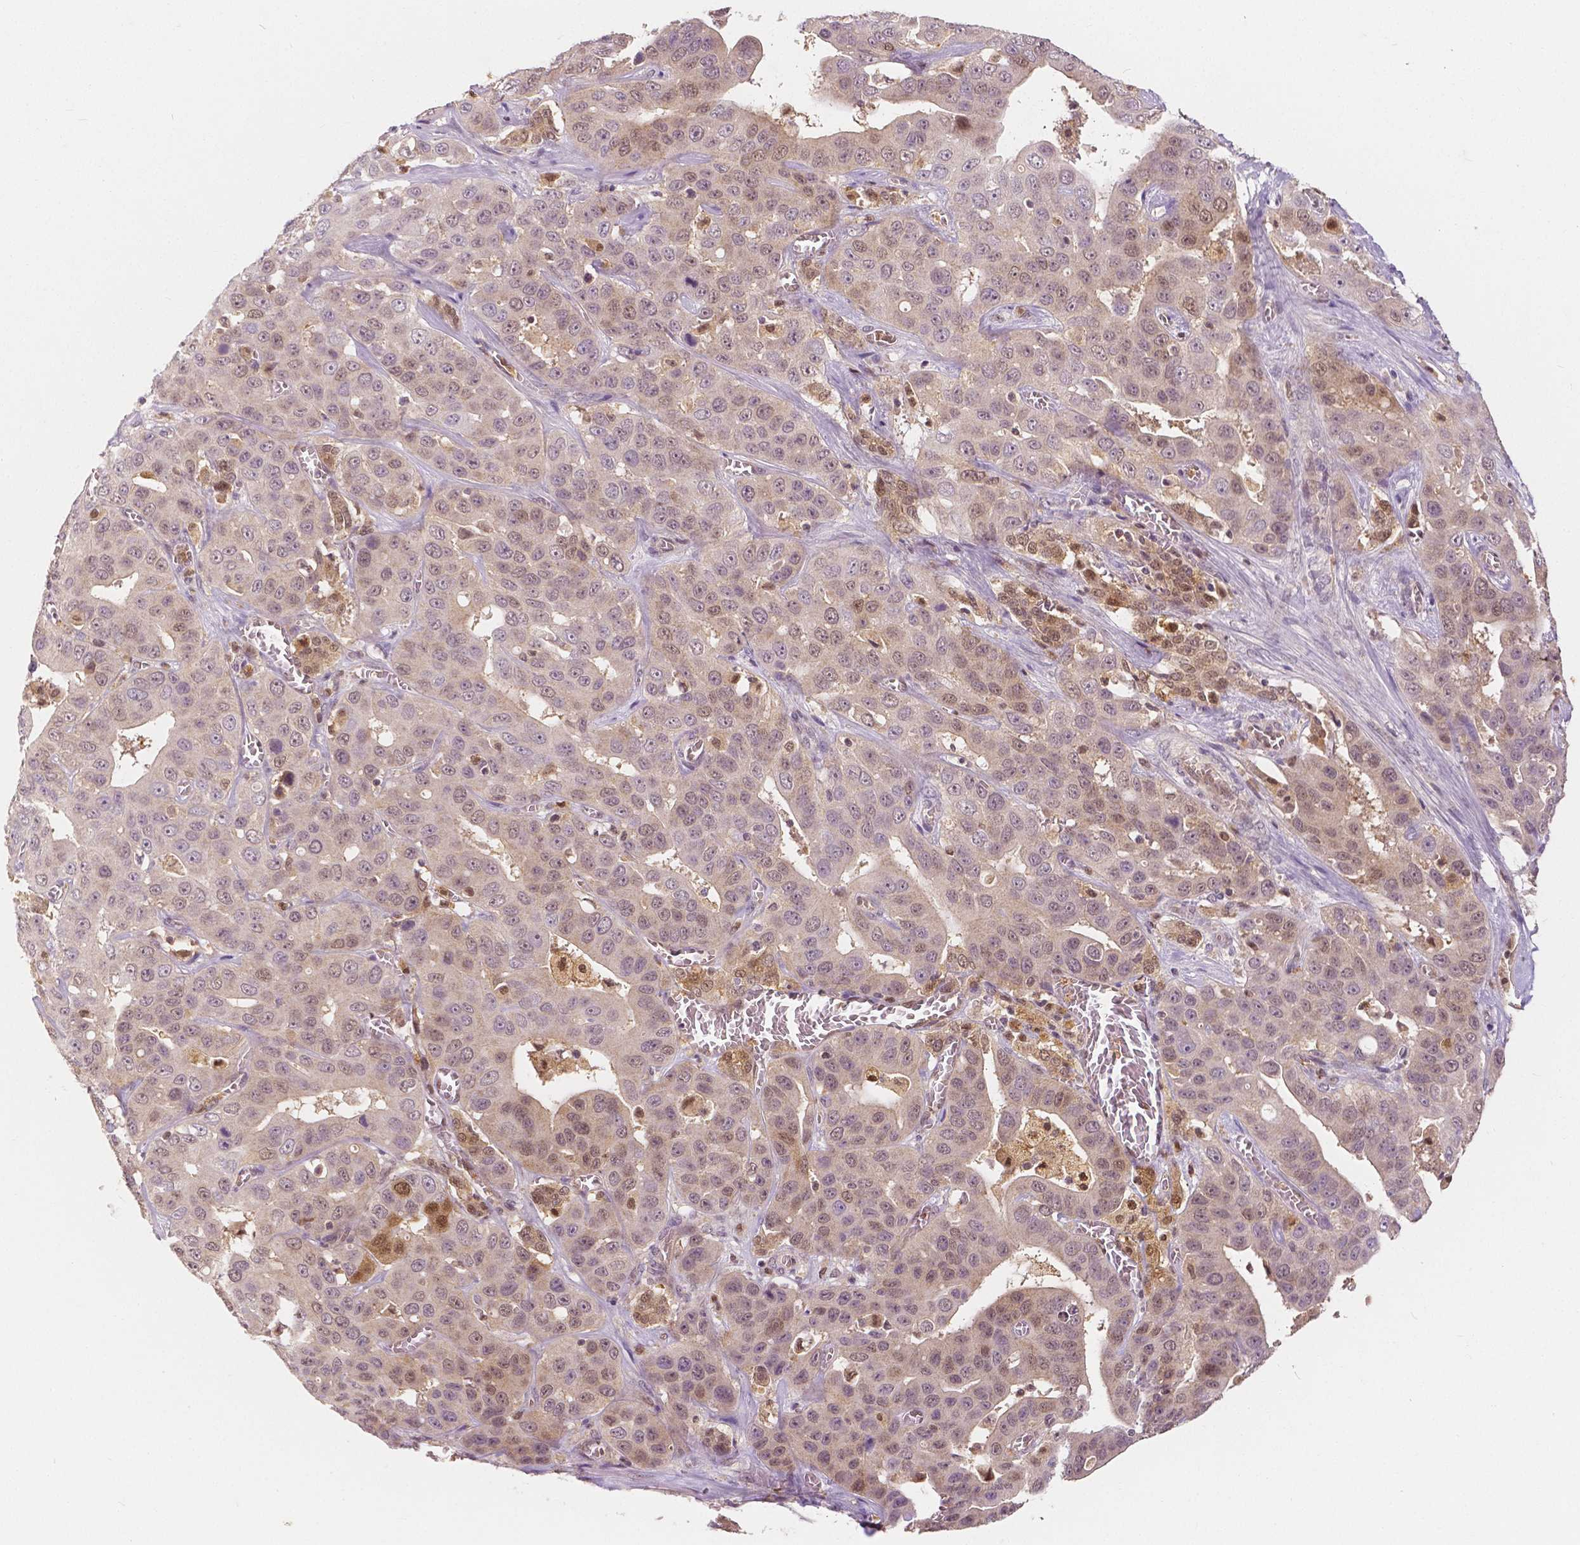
{"staining": {"intensity": "weak", "quantity": ">75%", "location": "nuclear"}, "tissue": "liver cancer", "cell_type": "Tumor cells", "image_type": "cancer", "snomed": [{"axis": "morphology", "description": "Cholangiocarcinoma"}, {"axis": "topography", "description": "Liver"}], "caption": "Protein staining demonstrates weak nuclear expression in about >75% of tumor cells in liver cholangiocarcinoma.", "gene": "NAPRT", "patient": {"sex": "female", "age": 52}}